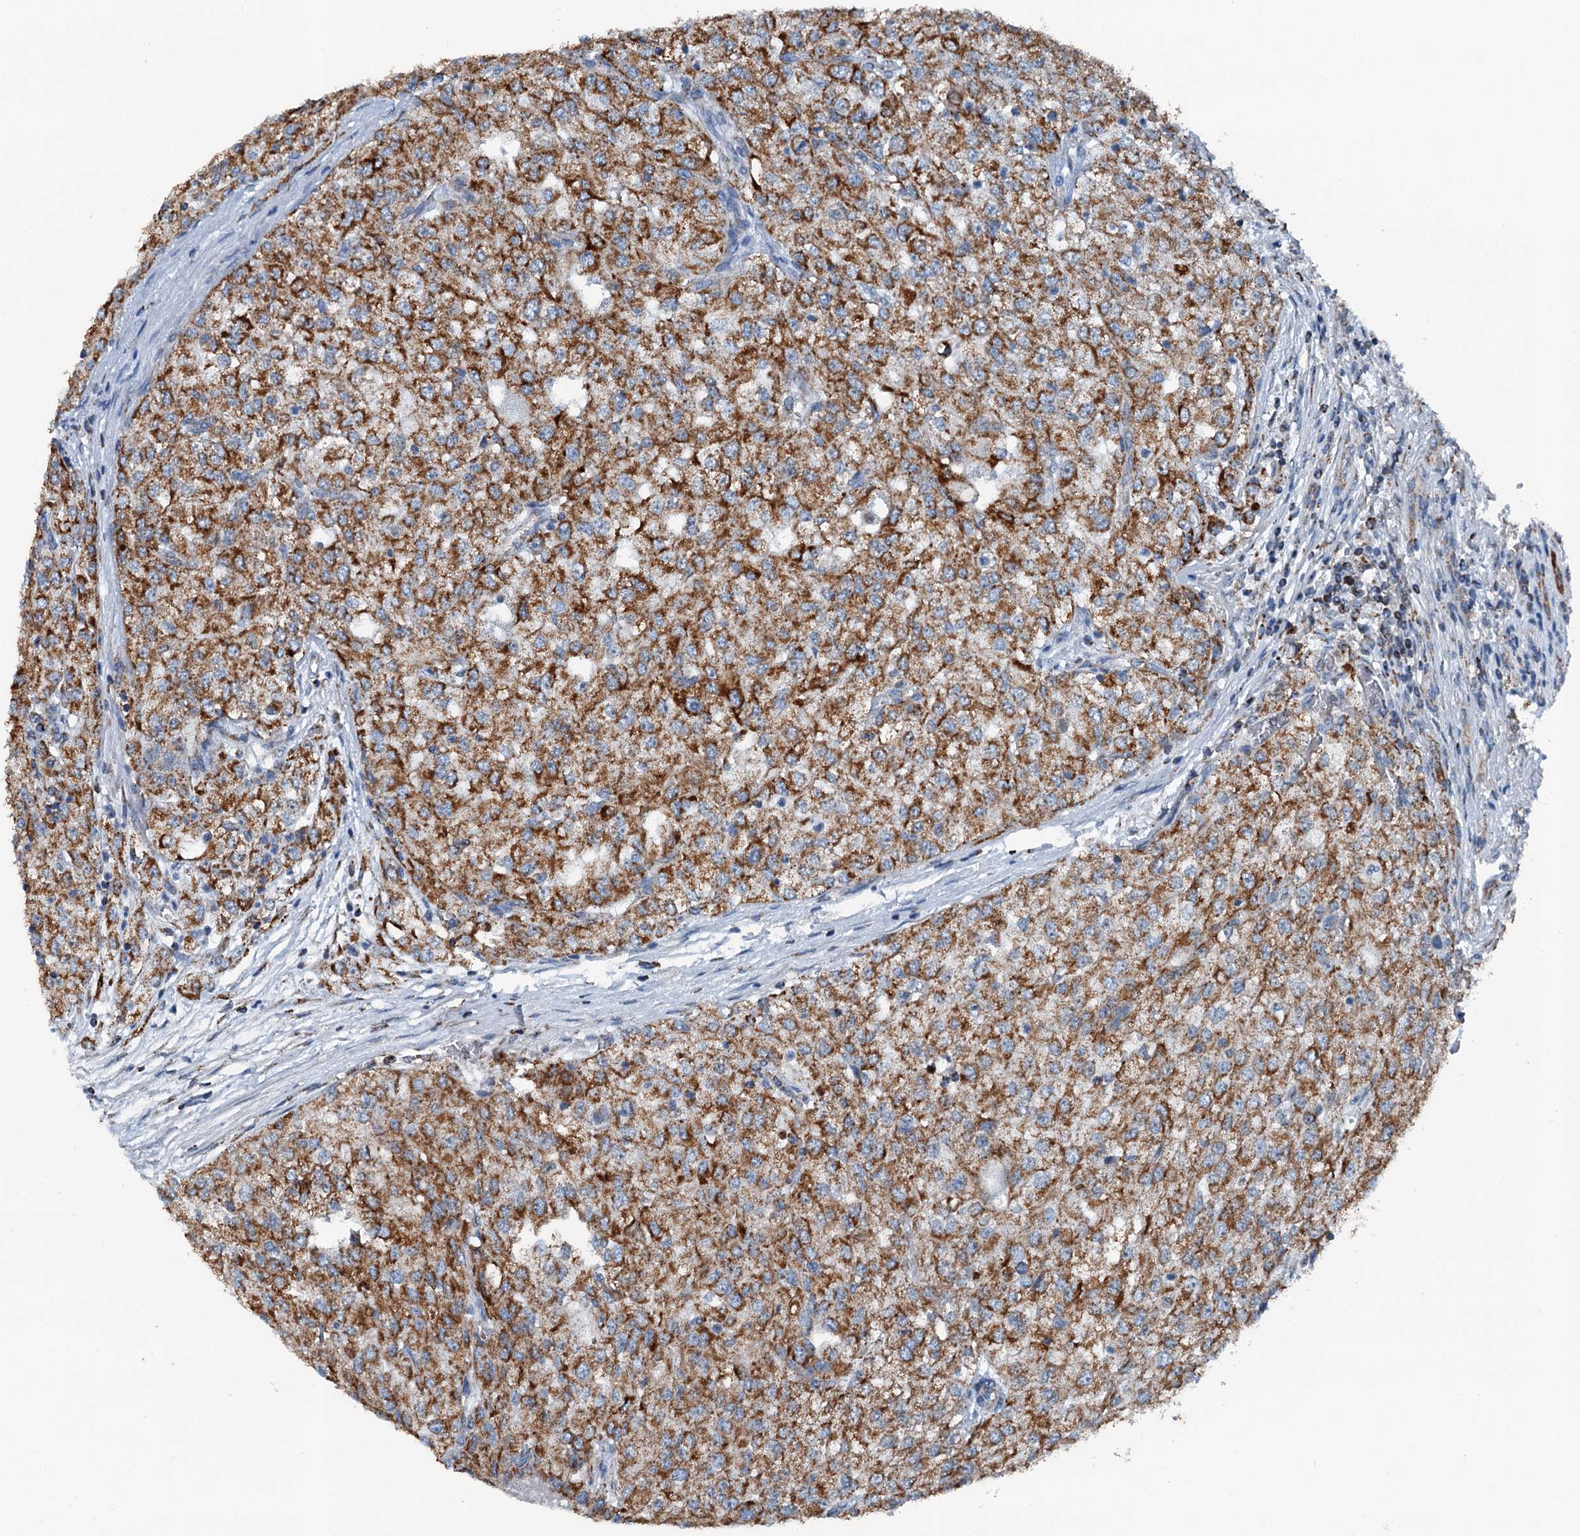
{"staining": {"intensity": "strong", "quantity": ">75%", "location": "cytoplasmic/membranous"}, "tissue": "renal cancer", "cell_type": "Tumor cells", "image_type": "cancer", "snomed": [{"axis": "morphology", "description": "Adenocarcinoma, NOS"}, {"axis": "topography", "description": "Kidney"}], "caption": "A brown stain labels strong cytoplasmic/membranous positivity of a protein in renal cancer (adenocarcinoma) tumor cells.", "gene": "TRPT1", "patient": {"sex": "female", "age": 54}}